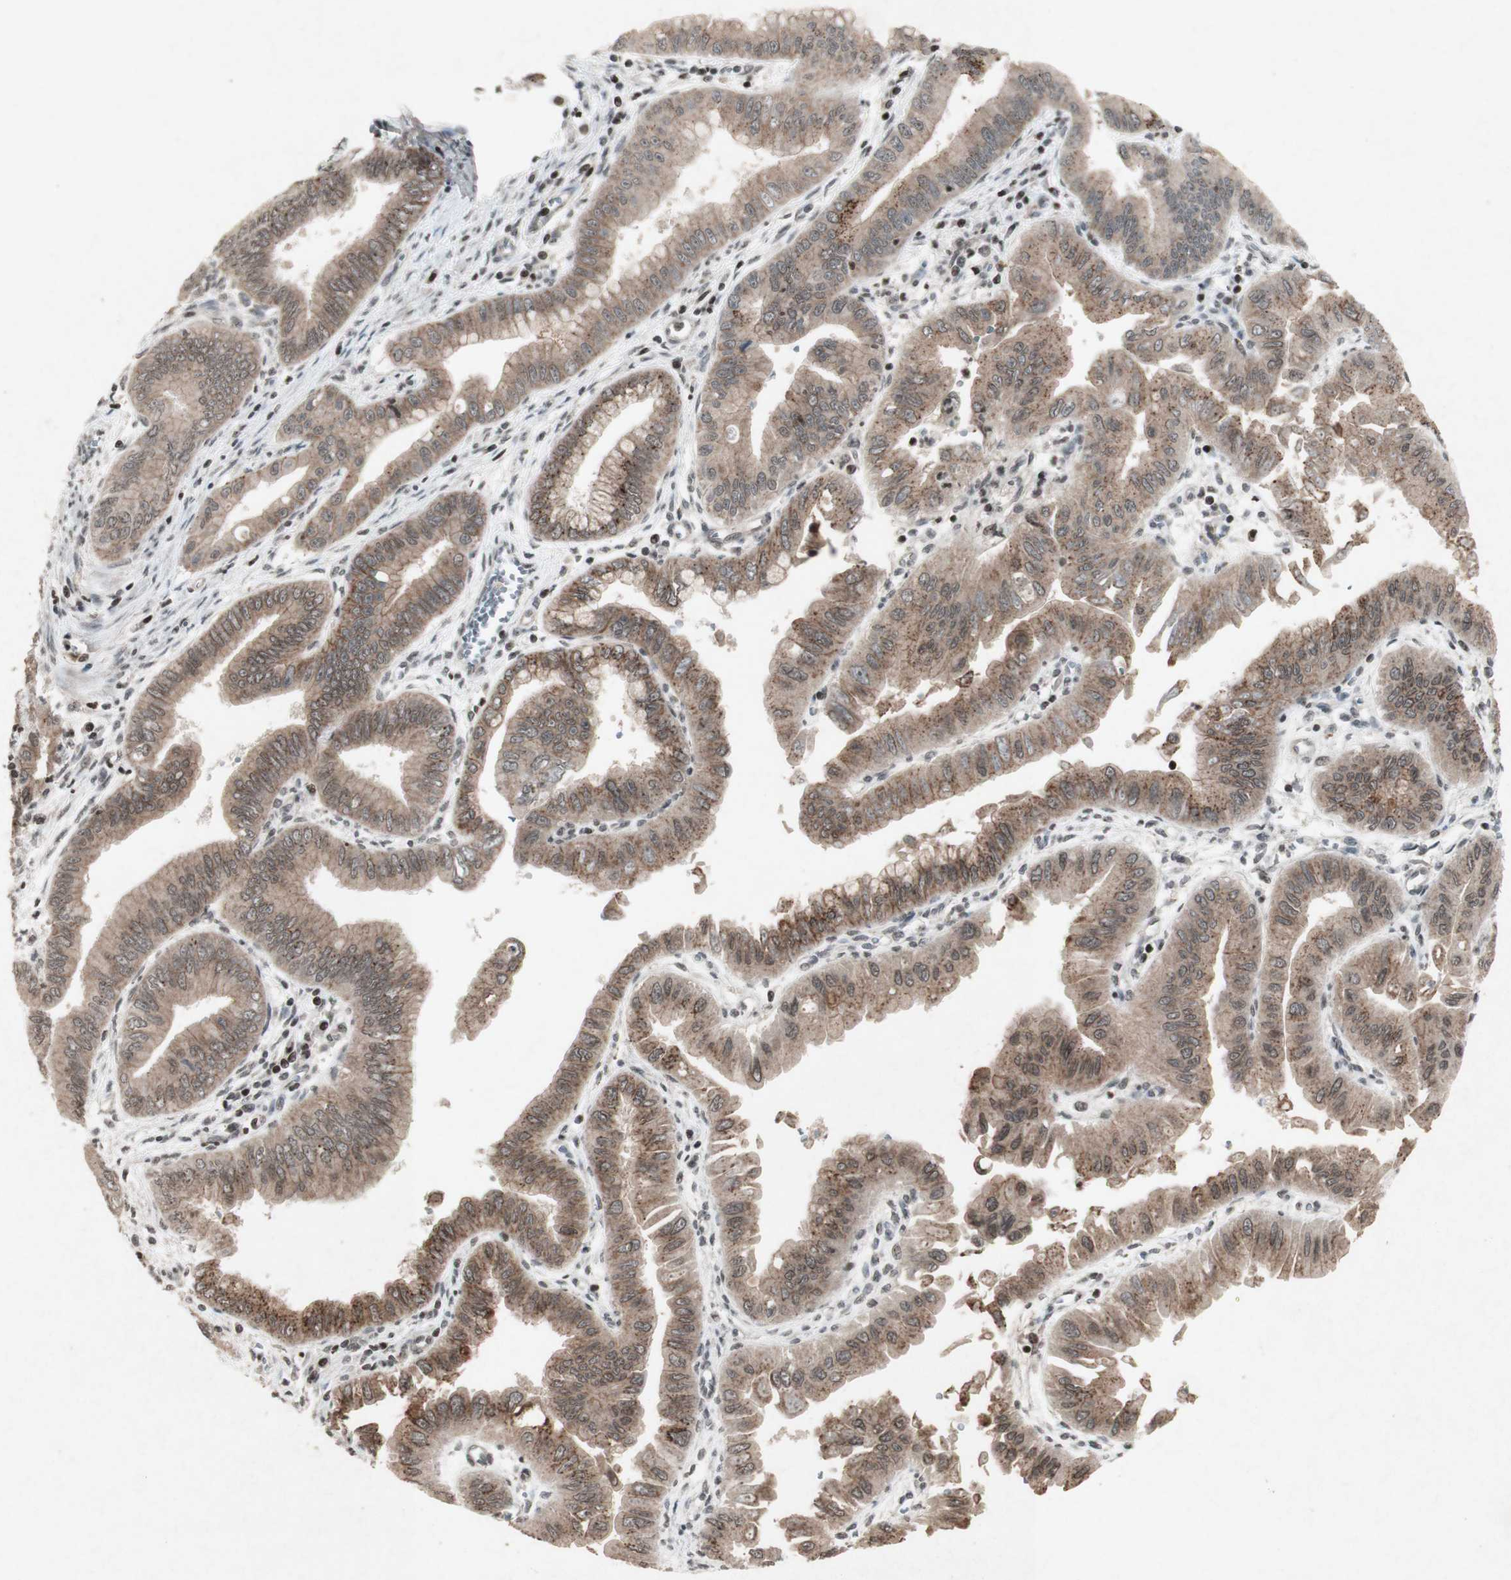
{"staining": {"intensity": "weak", "quantity": ">75%", "location": "cytoplasmic/membranous"}, "tissue": "pancreatic cancer", "cell_type": "Tumor cells", "image_type": "cancer", "snomed": [{"axis": "morphology", "description": "Normal tissue, NOS"}, {"axis": "topography", "description": "Lymph node"}], "caption": "A brown stain highlights weak cytoplasmic/membranous staining of a protein in pancreatic cancer tumor cells.", "gene": "PLXNA1", "patient": {"sex": "male", "age": 50}}